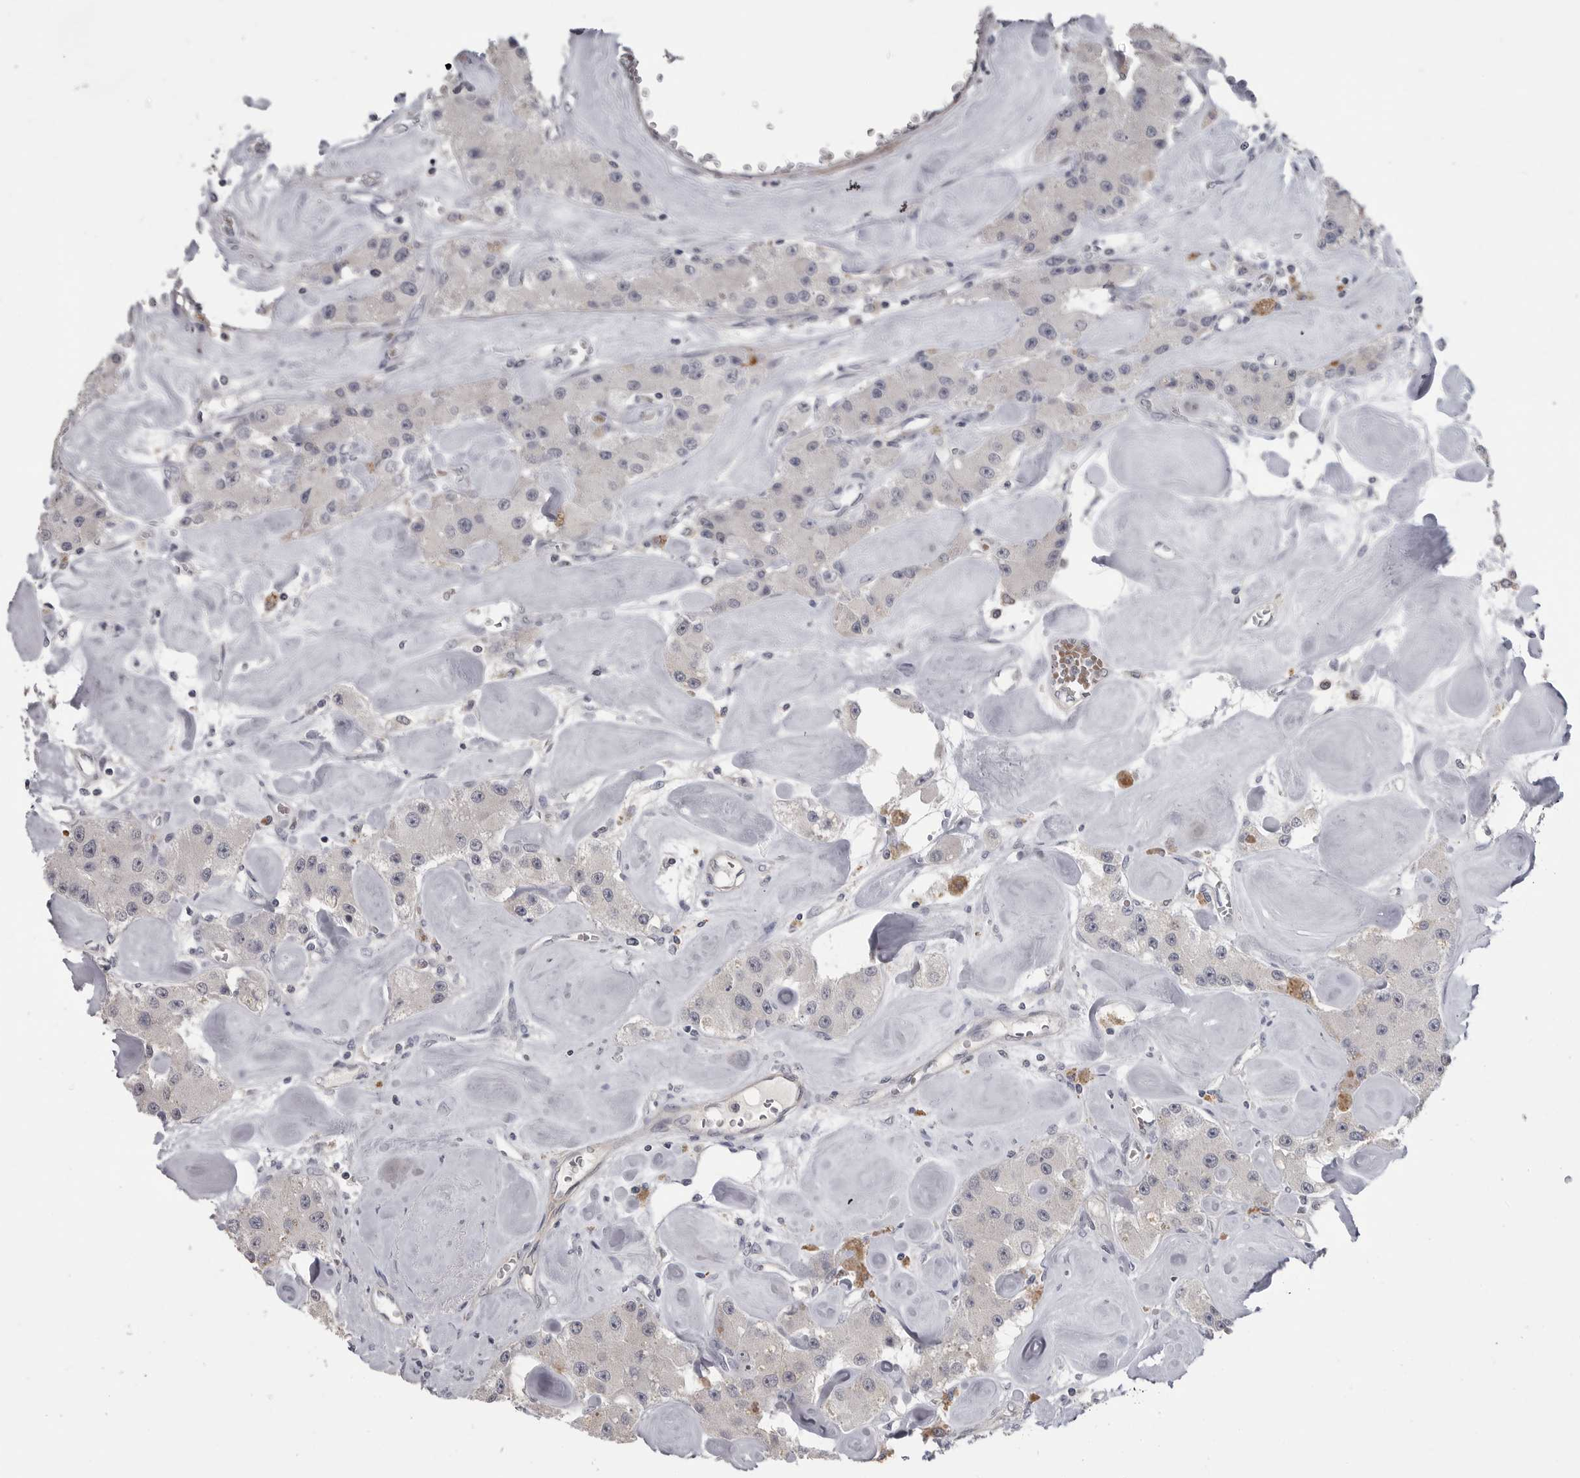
{"staining": {"intensity": "negative", "quantity": "none", "location": "none"}, "tissue": "carcinoid", "cell_type": "Tumor cells", "image_type": "cancer", "snomed": [{"axis": "morphology", "description": "Carcinoid, malignant, NOS"}, {"axis": "topography", "description": "Pancreas"}], "caption": "The photomicrograph displays no staining of tumor cells in carcinoid.", "gene": "PLEKHF1", "patient": {"sex": "male", "age": 41}}